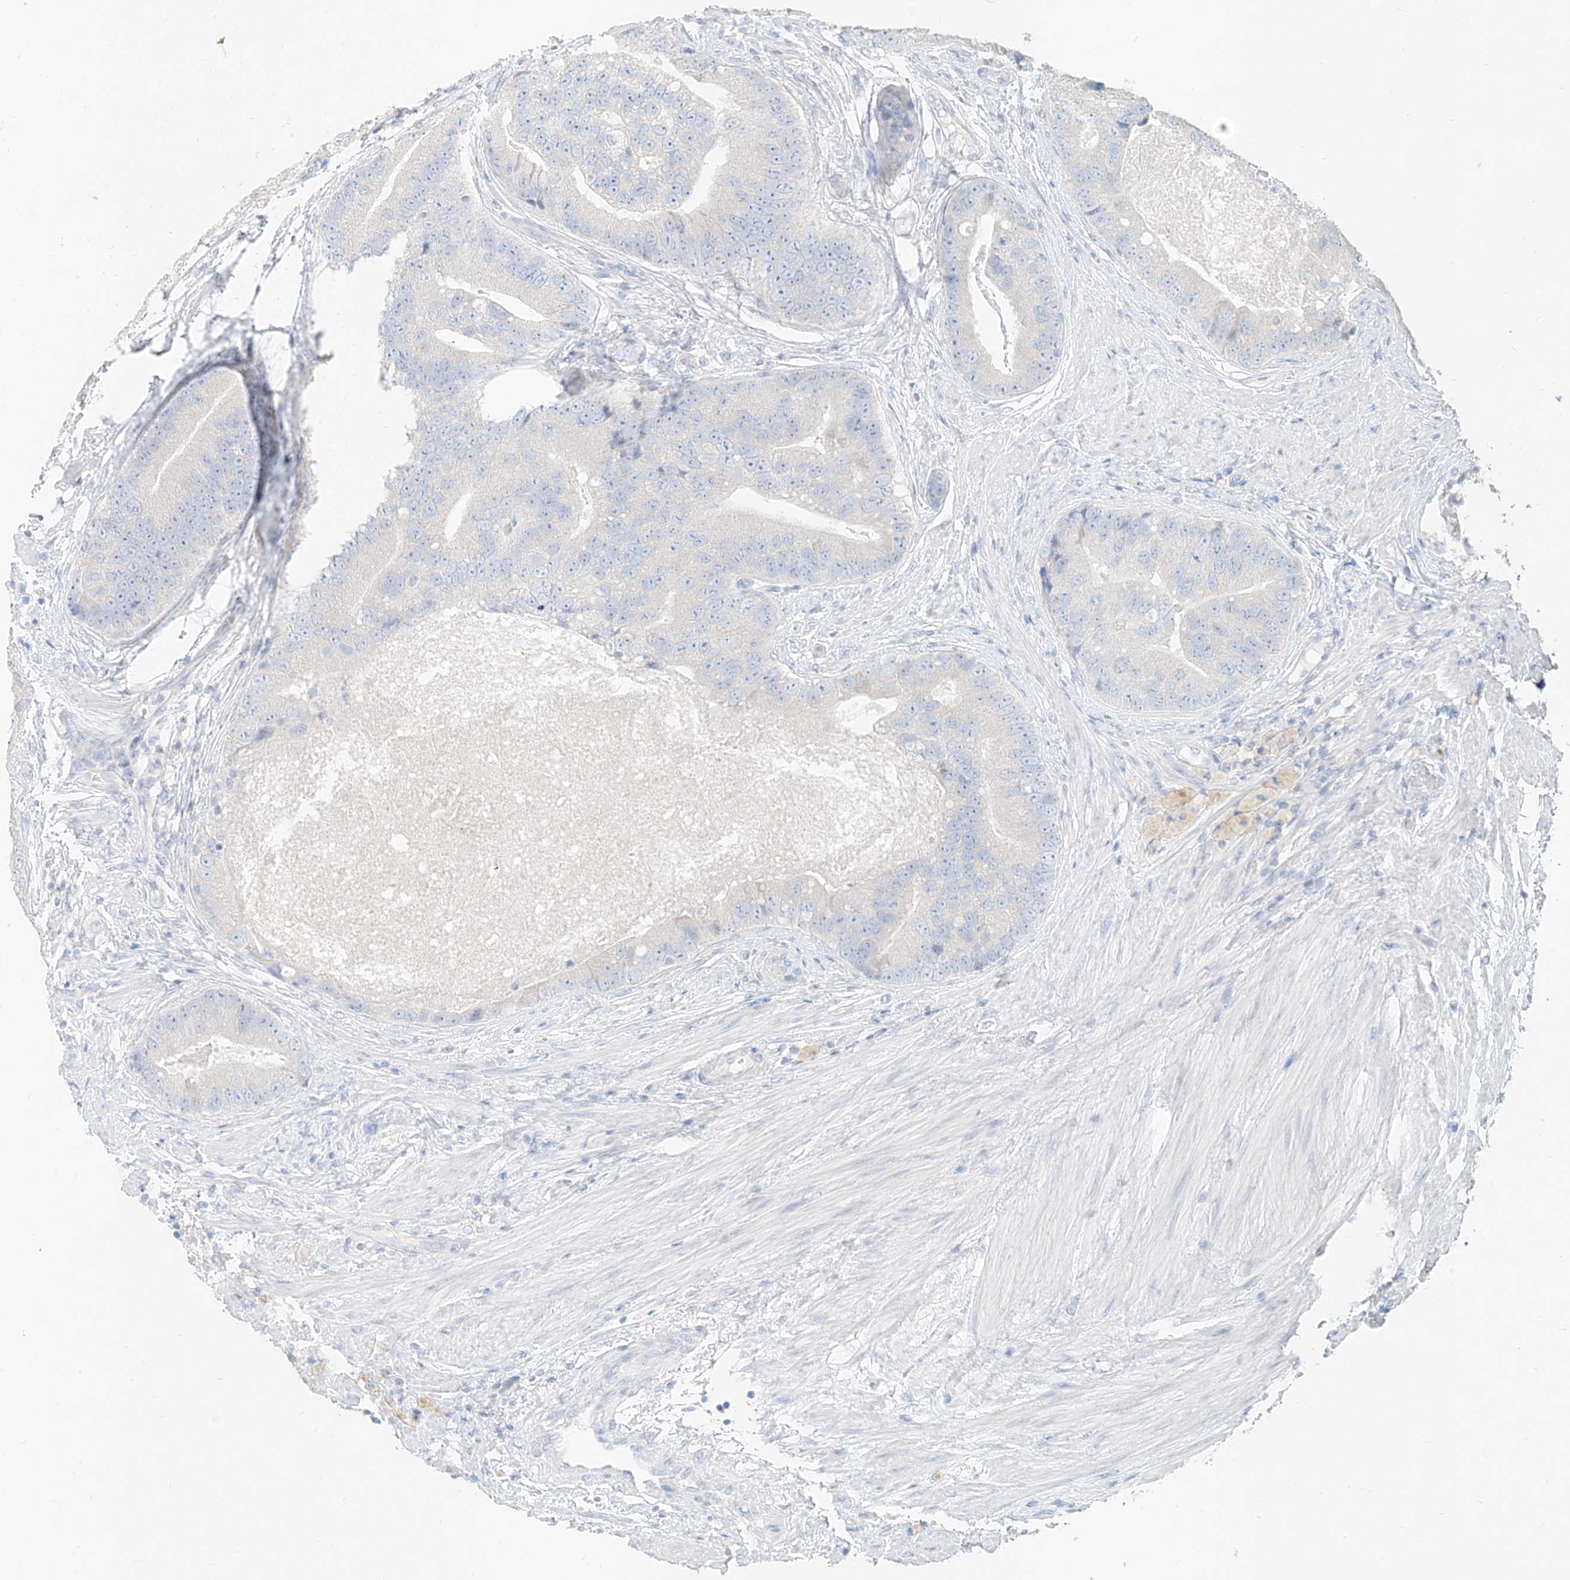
{"staining": {"intensity": "negative", "quantity": "none", "location": "none"}, "tissue": "prostate cancer", "cell_type": "Tumor cells", "image_type": "cancer", "snomed": [{"axis": "morphology", "description": "Adenocarcinoma, High grade"}, {"axis": "topography", "description": "Prostate"}], "caption": "Immunohistochemical staining of prostate cancer displays no significant expression in tumor cells. (Stains: DAB immunohistochemistry (IHC) with hematoxylin counter stain, Microscopy: brightfield microscopy at high magnification).", "gene": "ZZEF1", "patient": {"sex": "male", "age": 70}}